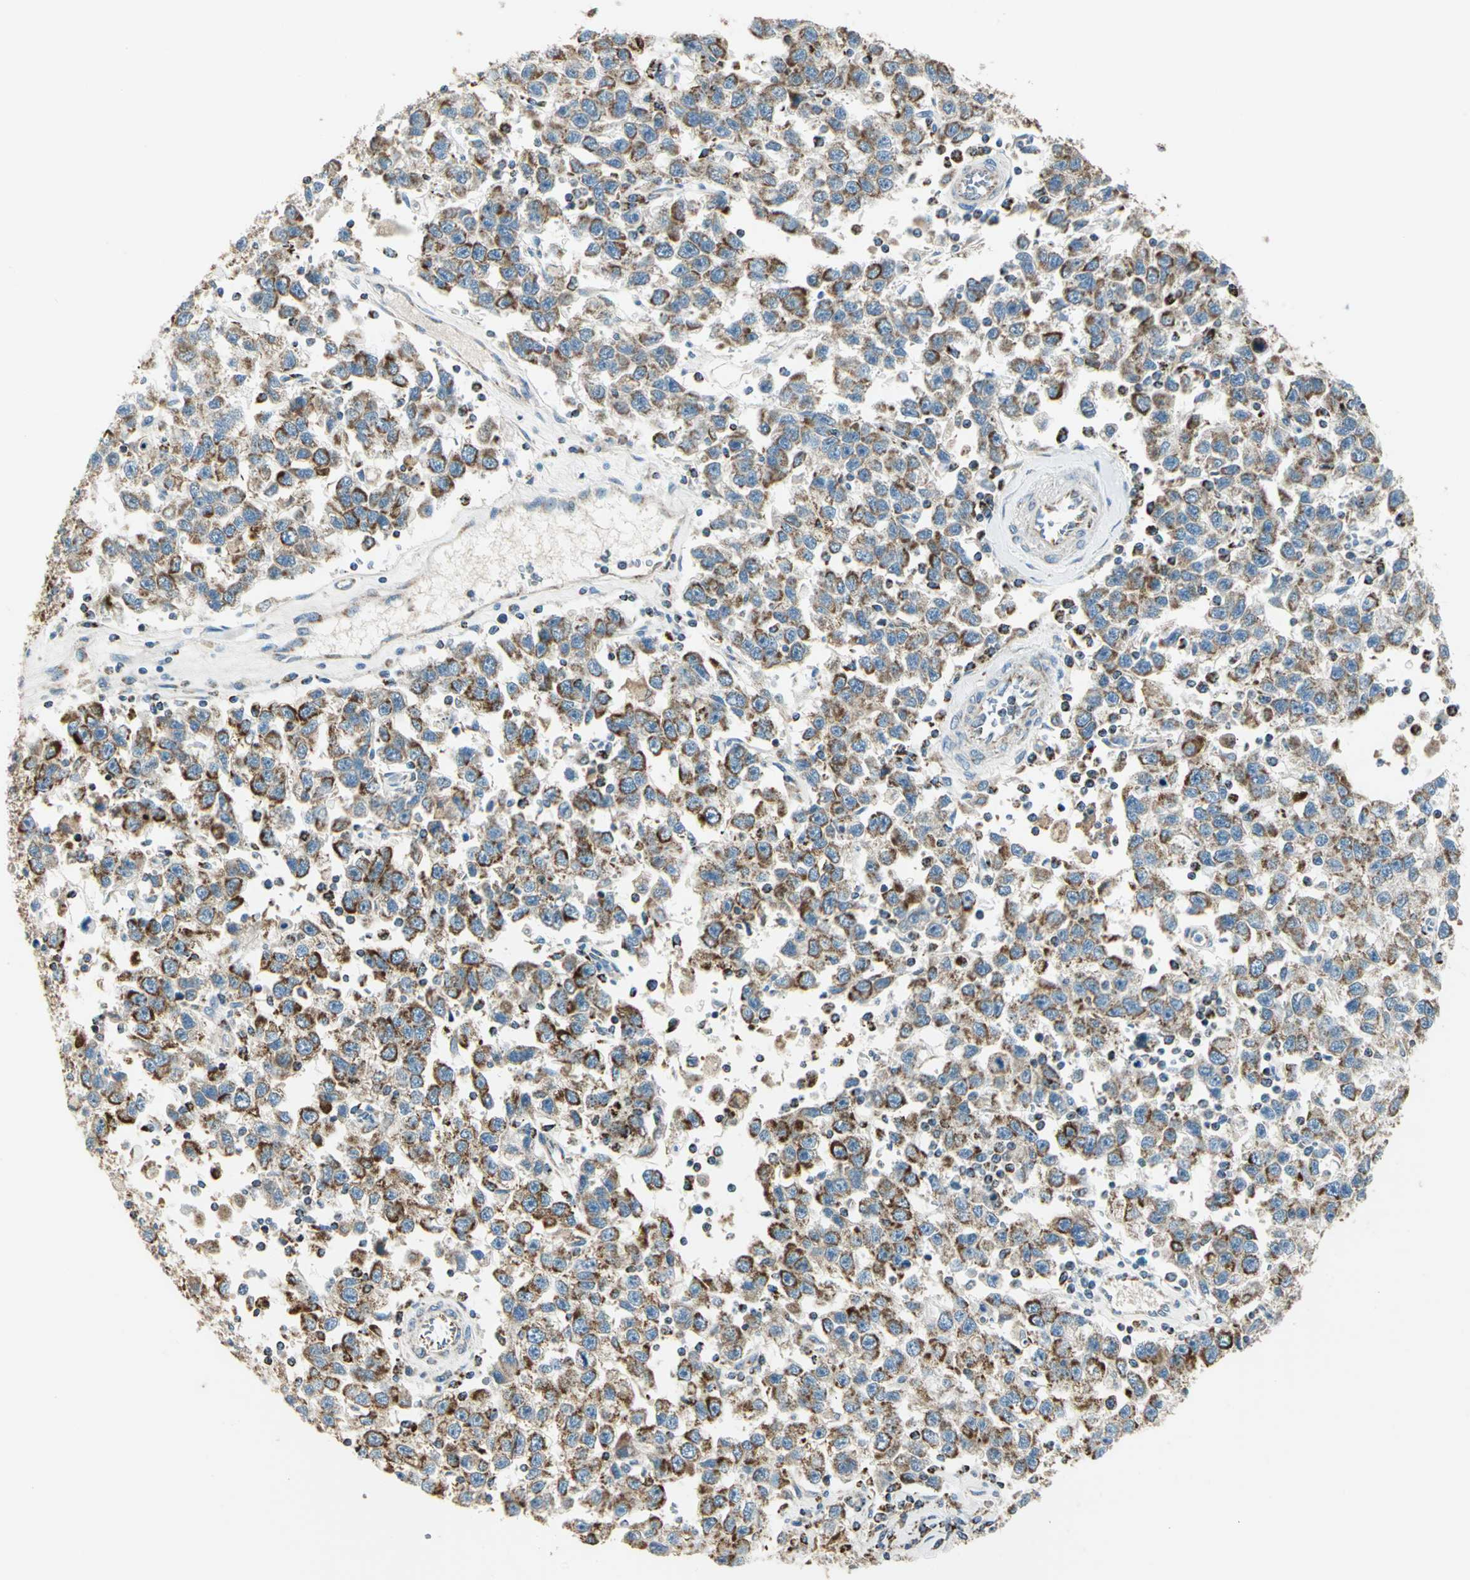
{"staining": {"intensity": "strong", "quantity": ">75%", "location": "cytoplasmic/membranous"}, "tissue": "testis cancer", "cell_type": "Tumor cells", "image_type": "cancer", "snomed": [{"axis": "morphology", "description": "Seminoma, NOS"}, {"axis": "topography", "description": "Testis"}], "caption": "DAB immunohistochemical staining of human testis cancer displays strong cytoplasmic/membranous protein staining in about >75% of tumor cells.", "gene": "ACADM", "patient": {"sex": "male", "age": 41}}